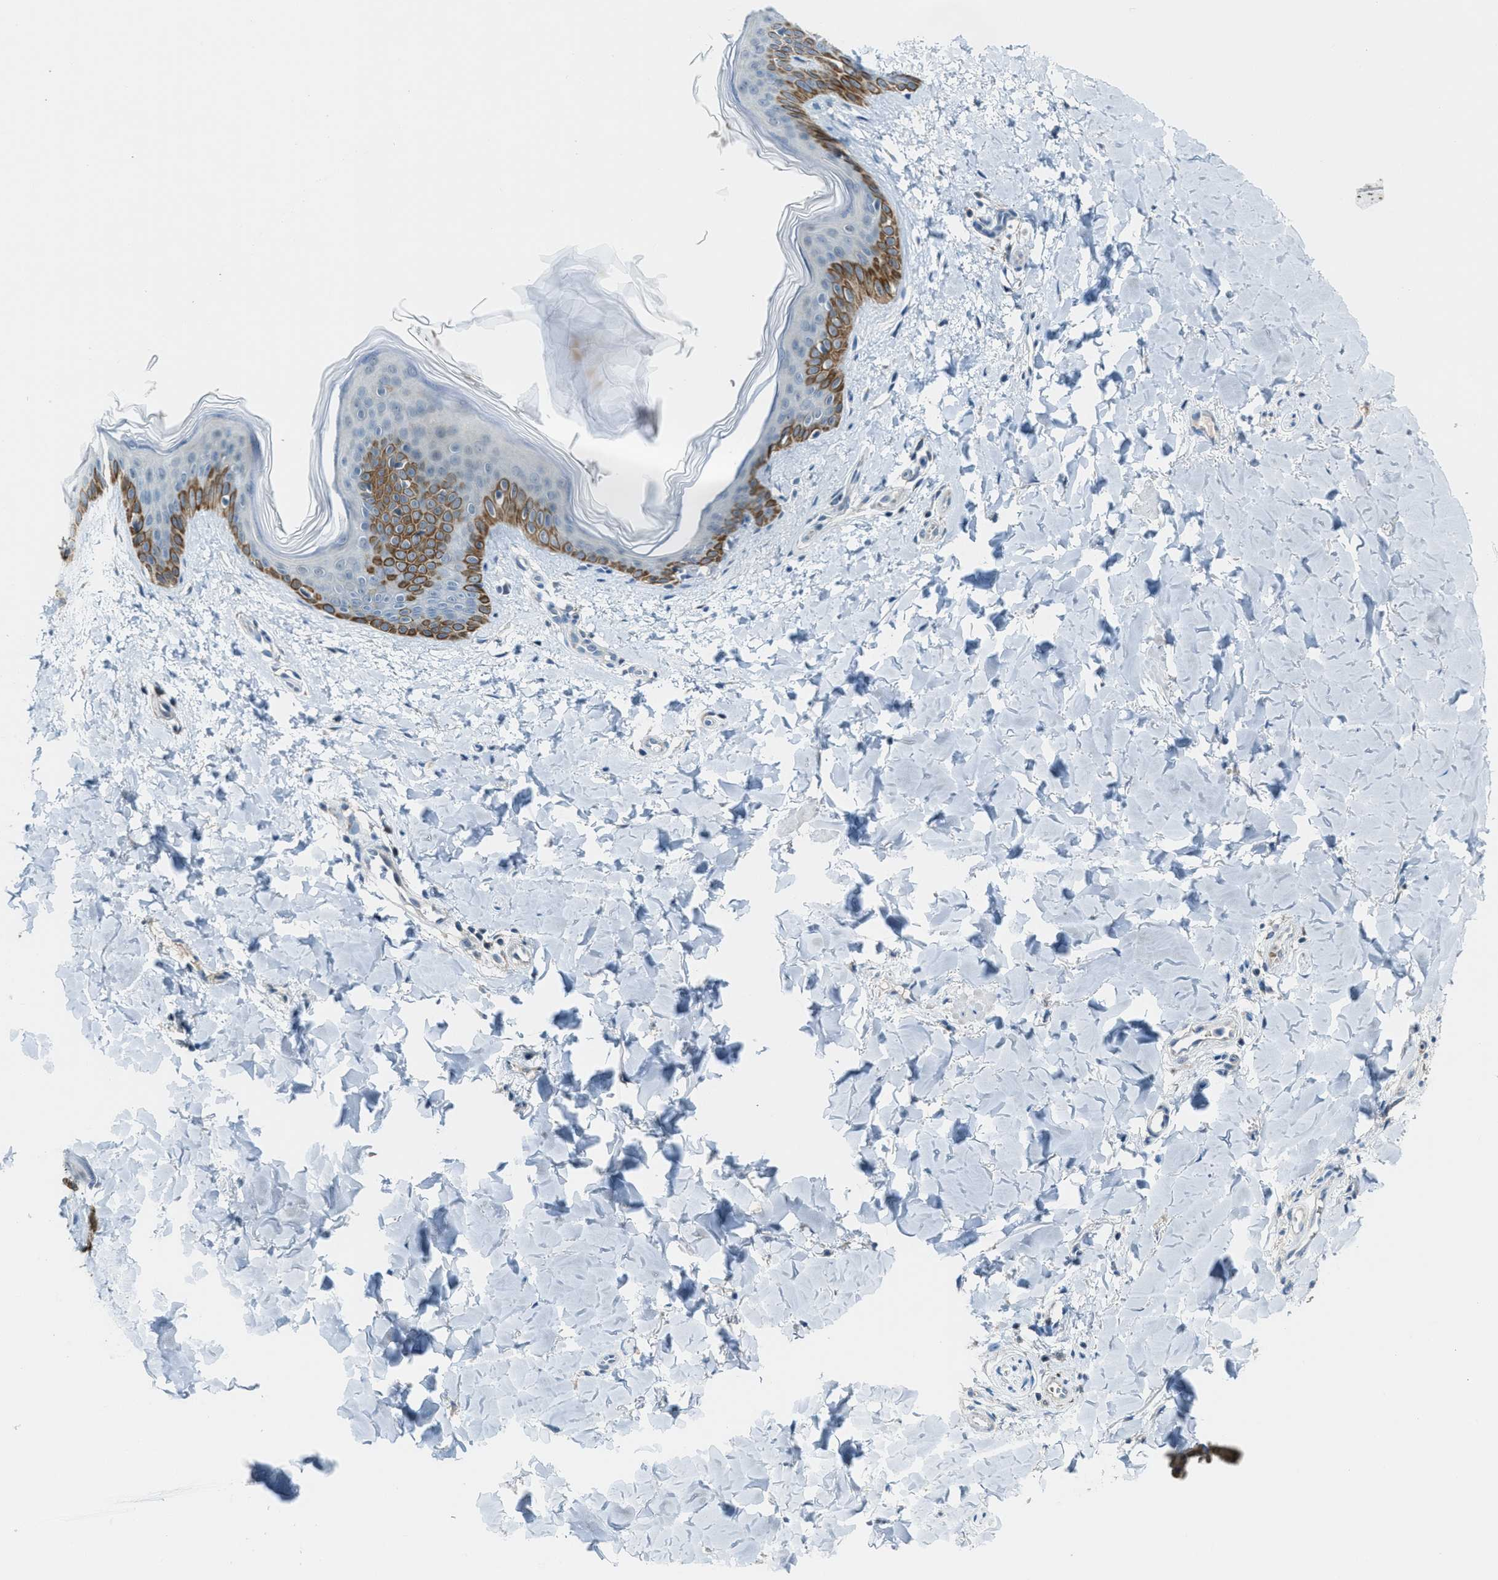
{"staining": {"intensity": "negative", "quantity": "none", "location": "none"}, "tissue": "skin", "cell_type": "Fibroblasts", "image_type": "normal", "snomed": [{"axis": "morphology", "description": "Normal tissue, NOS"}, {"axis": "topography", "description": "Skin"}], "caption": "This is an immunohistochemistry micrograph of benign skin. There is no expression in fibroblasts.", "gene": "CDON", "patient": {"sex": "female", "age": 17}}